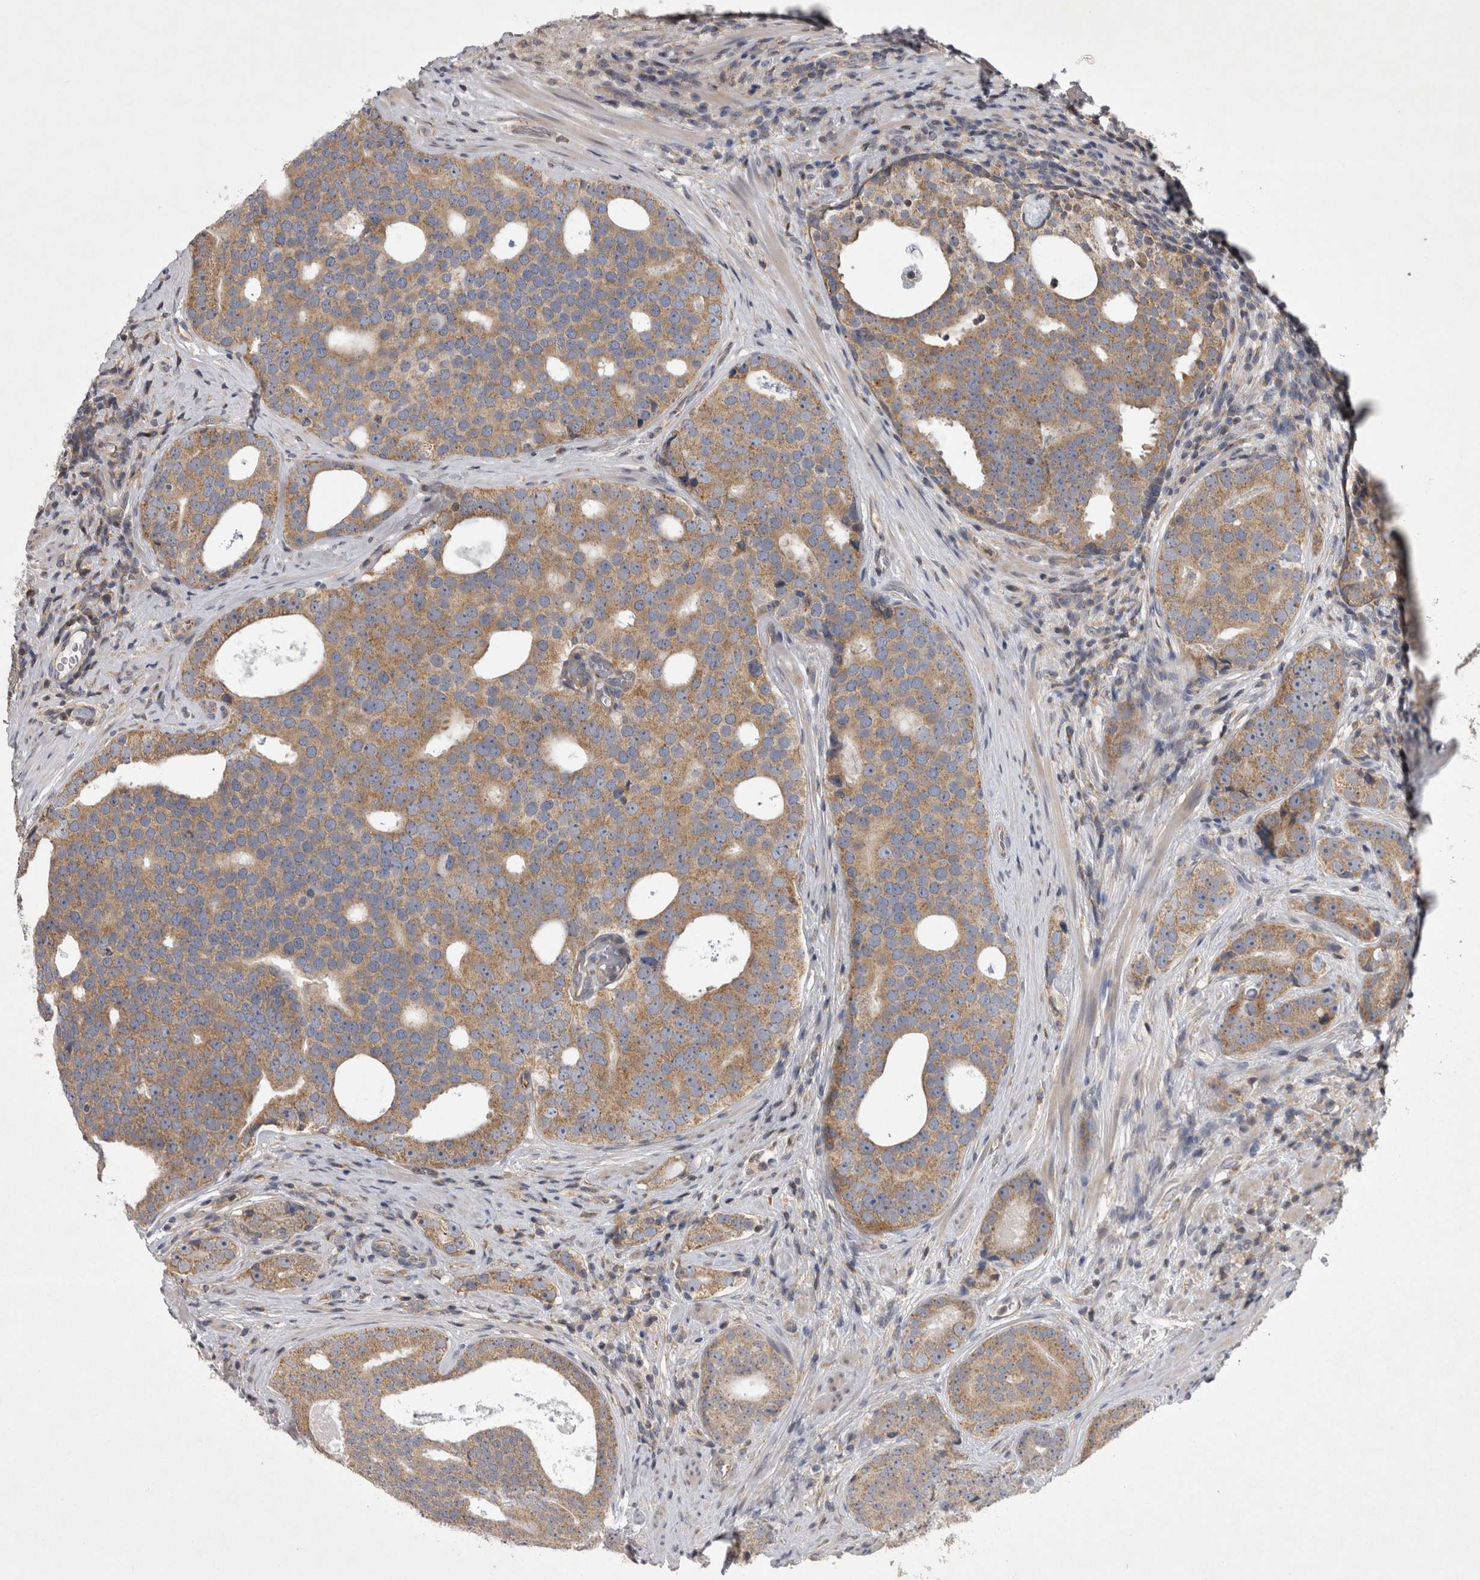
{"staining": {"intensity": "moderate", "quantity": ">75%", "location": "cytoplasmic/membranous"}, "tissue": "prostate cancer", "cell_type": "Tumor cells", "image_type": "cancer", "snomed": [{"axis": "morphology", "description": "Adenocarcinoma, High grade"}, {"axis": "topography", "description": "Prostate"}], "caption": "A brown stain highlights moderate cytoplasmic/membranous staining of a protein in prostate adenocarcinoma (high-grade) tumor cells.", "gene": "TSPOAP1", "patient": {"sex": "male", "age": 56}}